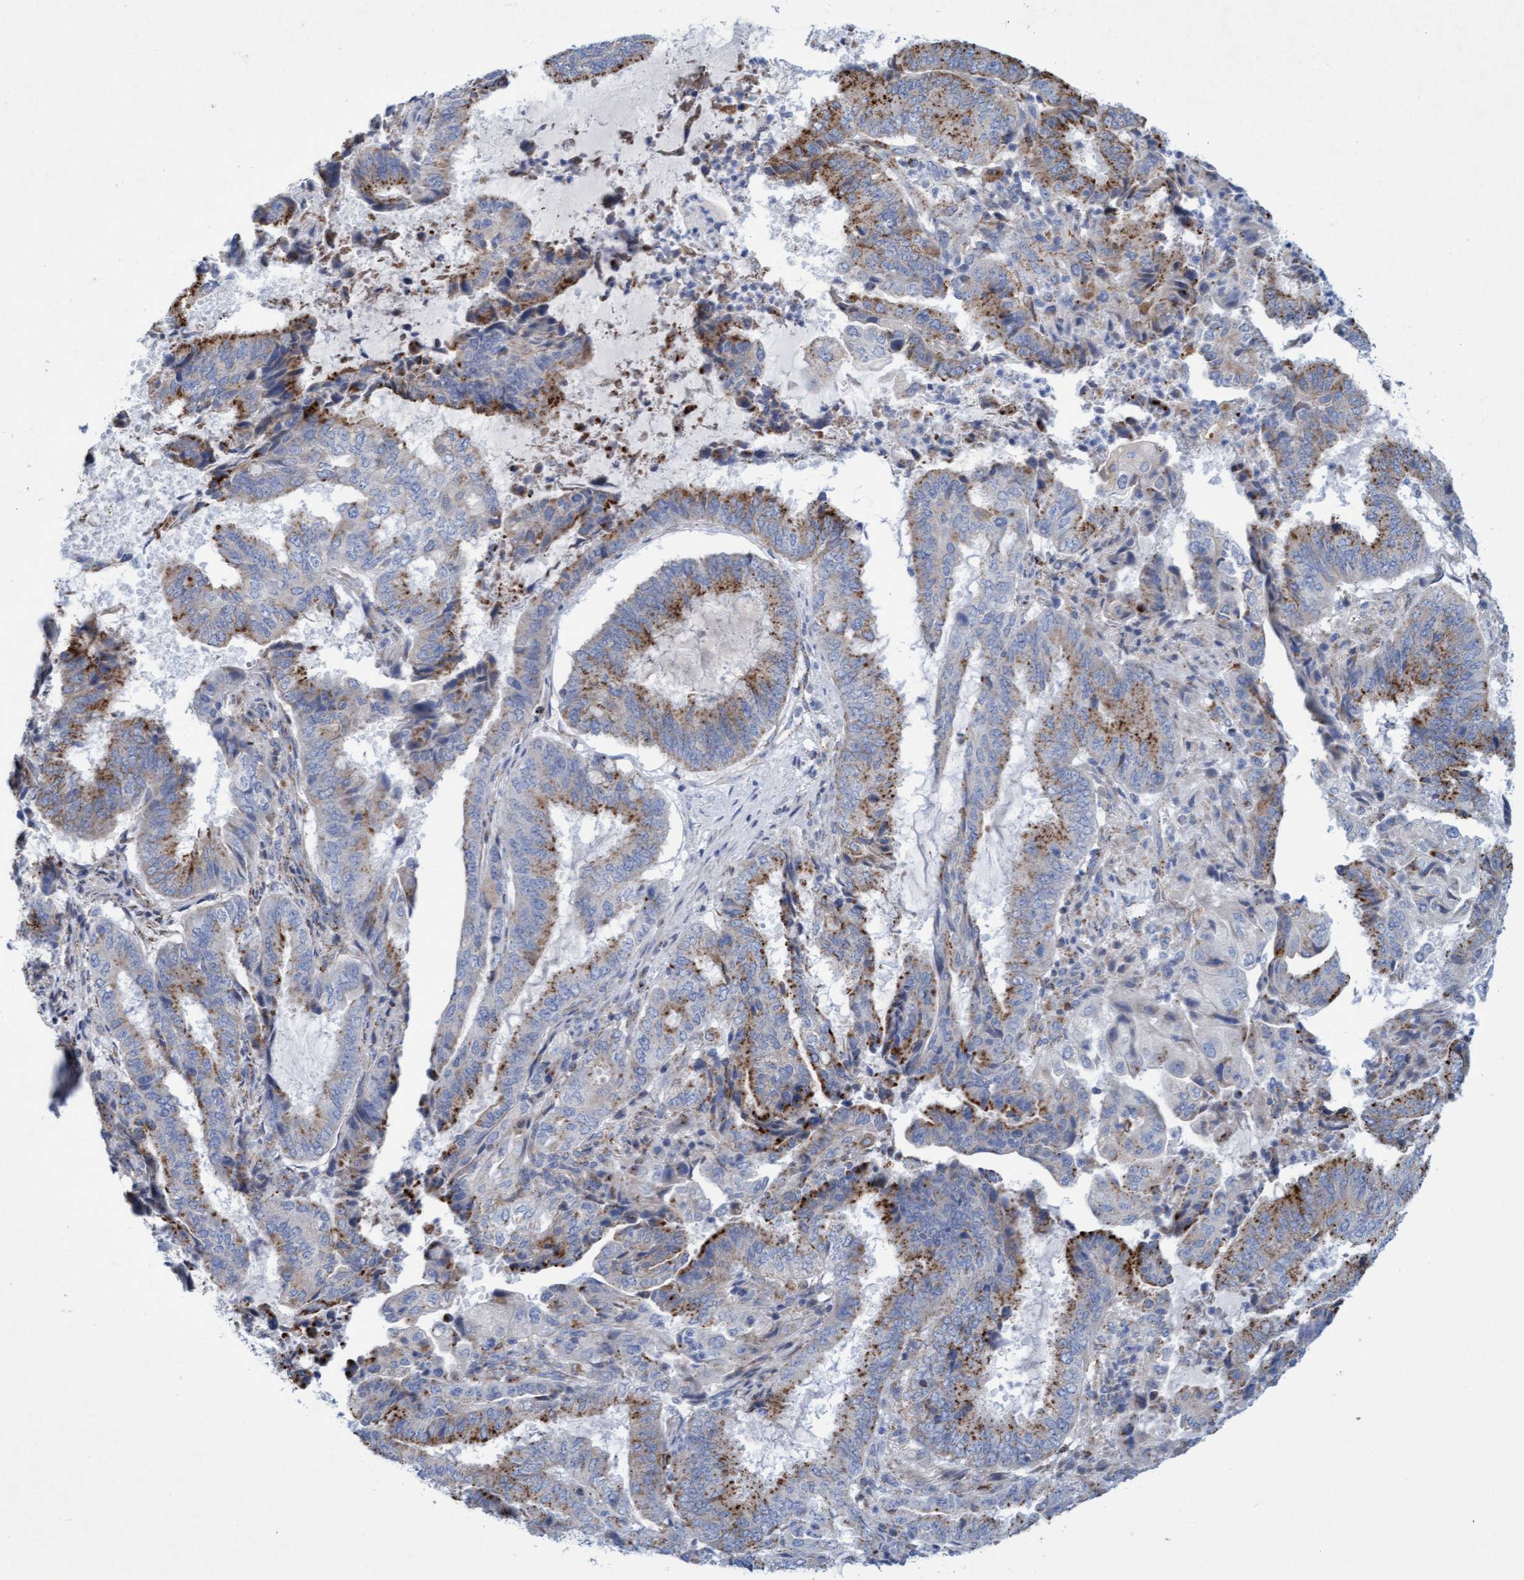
{"staining": {"intensity": "moderate", "quantity": "25%-75%", "location": "cytoplasmic/membranous"}, "tissue": "endometrial cancer", "cell_type": "Tumor cells", "image_type": "cancer", "snomed": [{"axis": "morphology", "description": "Adenocarcinoma, NOS"}, {"axis": "topography", "description": "Endometrium"}], "caption": "Moderate cytoplasmic/membranous protein expression is identified in about 25%-75% of tumor cells in endometrial cancer.", "gene": "SGSH", "patient": {"sex": "female", "age": 51}}